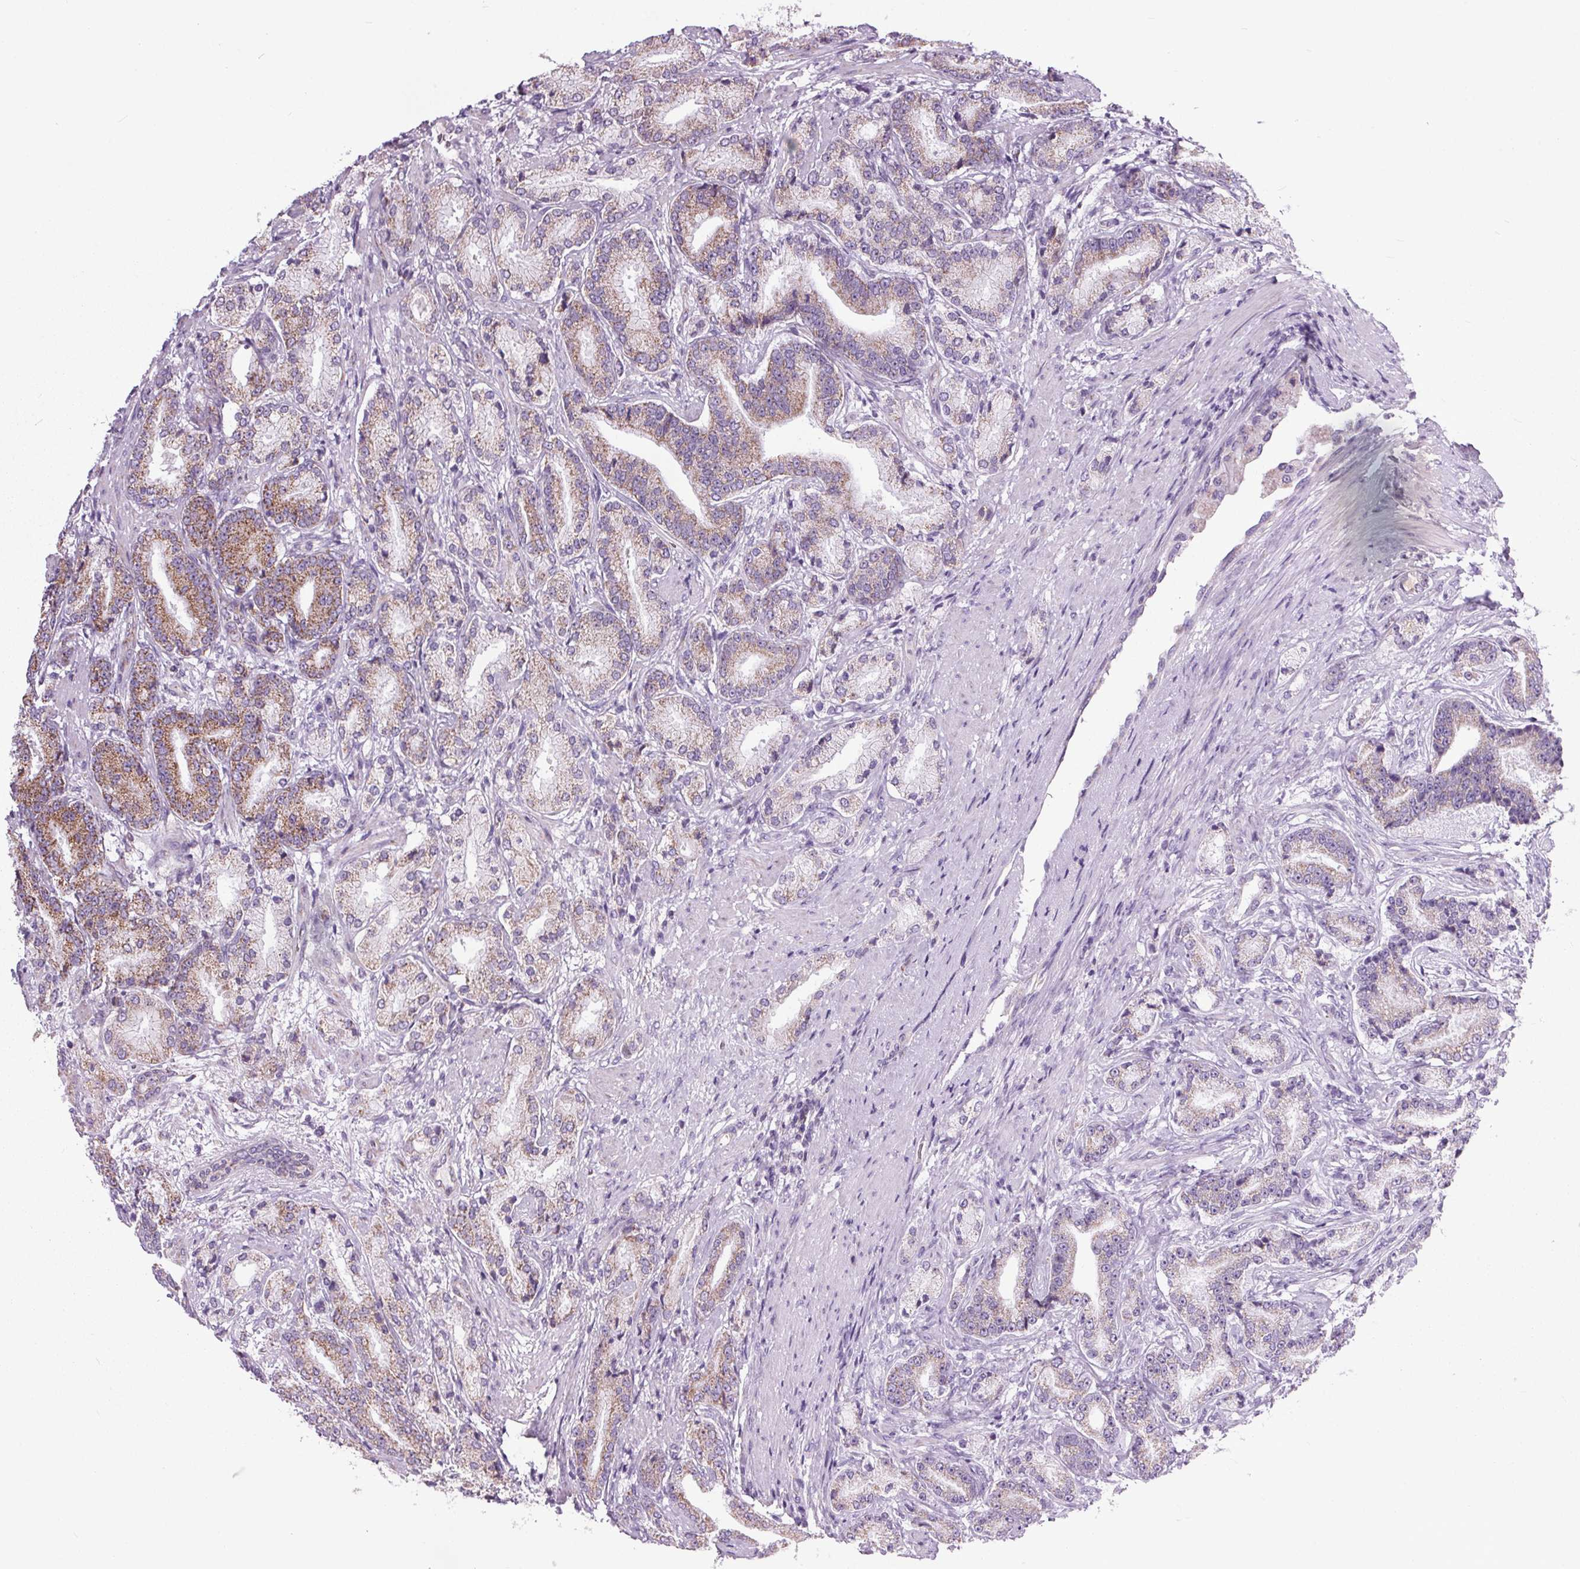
{"staining": {"intensity": "moderate", "quantity": "<25%", "location": "cytoplasmic/membranous"}, "tissue": "prostate cancer", "cell_type": "Tumor cells", "image_type": "cancer", "snomed": [{"axis": "morphology", "description": "Adenocarcinoma, High grade"}, {"axis": "topography", "description": "Prostate and seminal vesicle, NOS"}], "caption": "IHC of human prostate cancer (high-grade adenocarcinoma) demonstrates low levels of moderate cytoplasmic/membranous expression in about <25% of tumor cells.", "gene": "NDUFS6", "patient": {"sex": "male", "age": 61}}